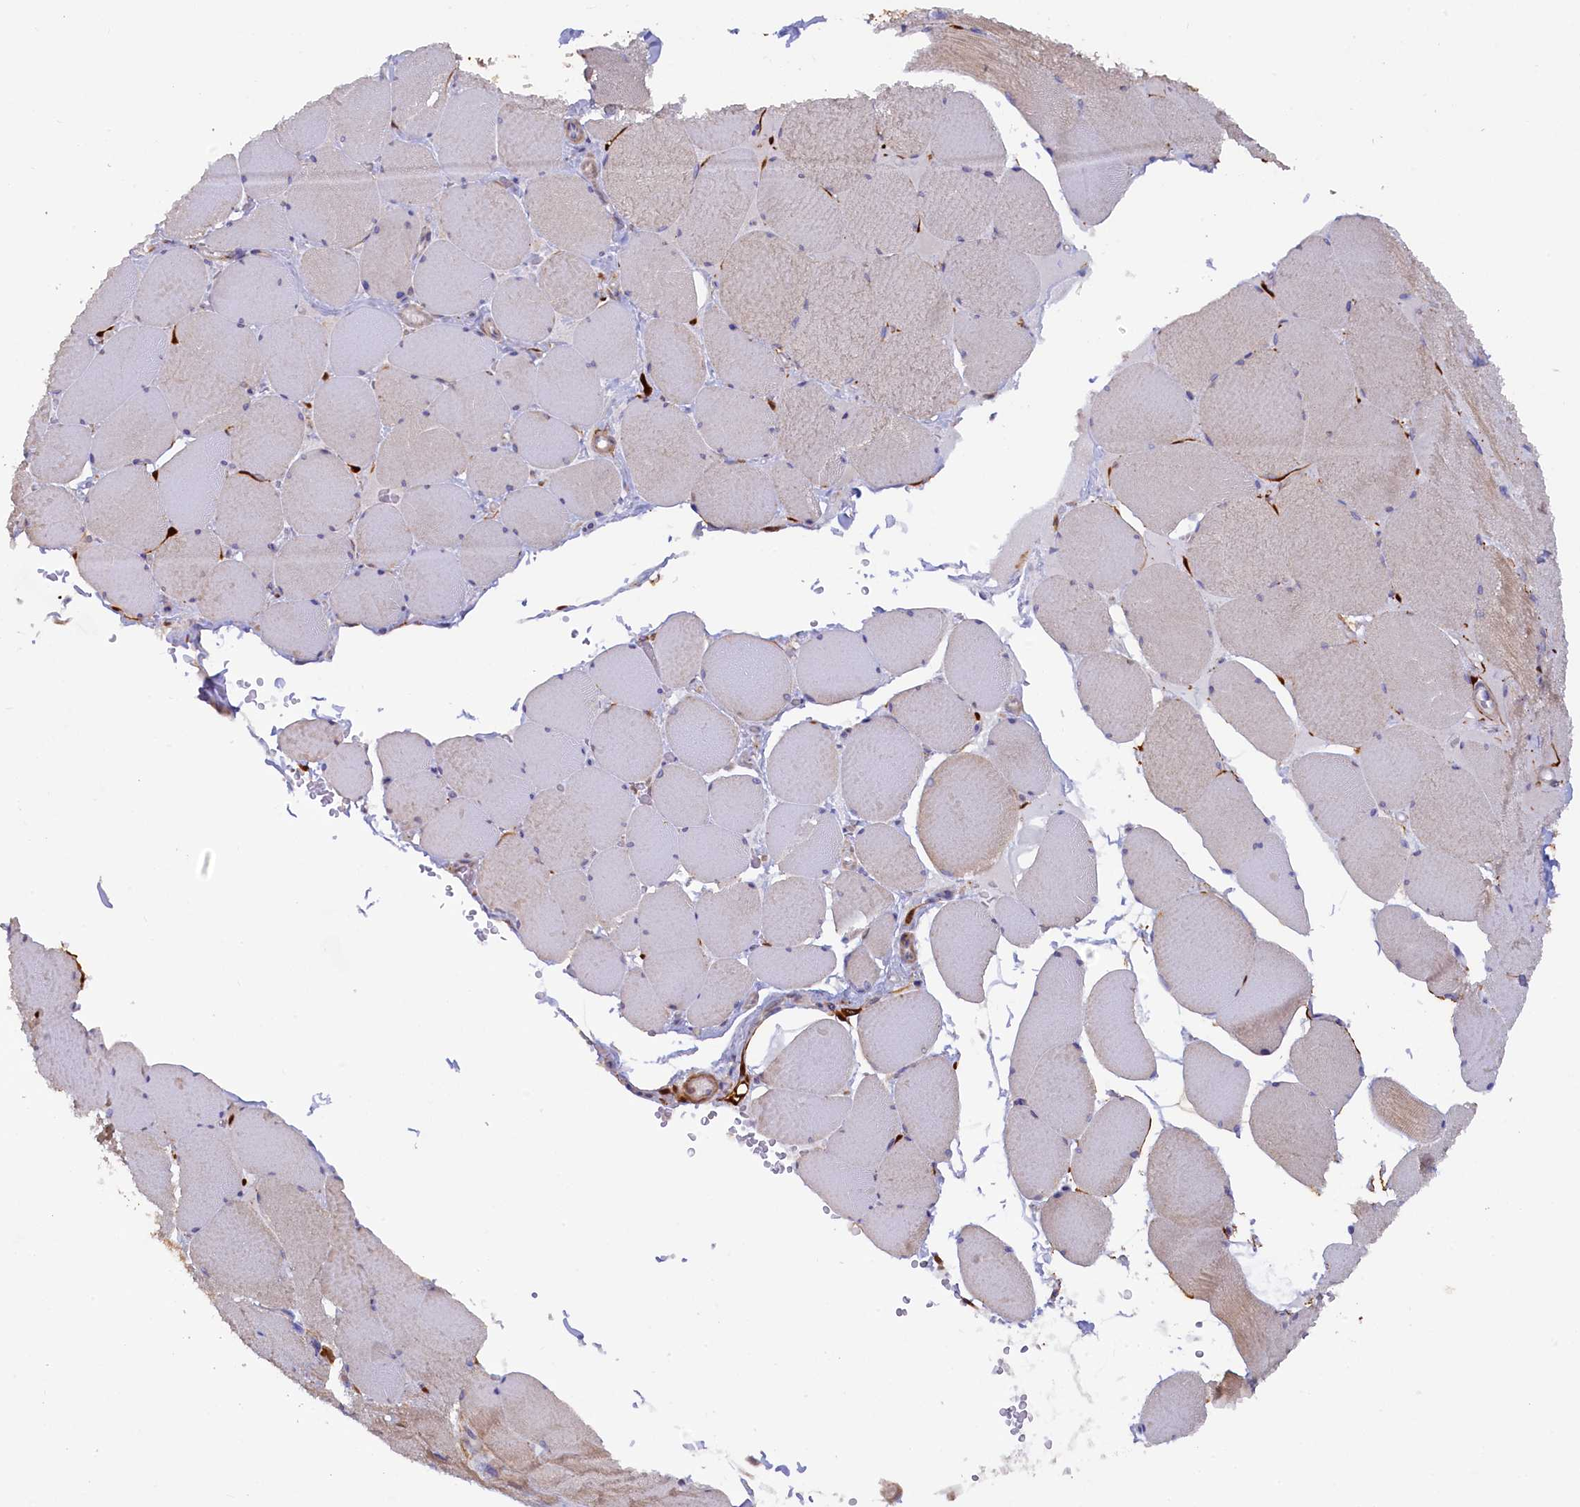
{"staining": {"intensity": "weak", "quantity": "<25%", "location": "cytoplasmic/membranous"}, "tissue": "skeletal muscle", "cell_type": "Myocytes", "image_type": "normal", "snomed": [{"axis": "morphology", "description": "Normal tissue, NOS"}, {"axis": "topography", "description": "Skeletal muscle"}, {"axis": "topography", "description": "Head-Neck"}], "caption": "The immunohistochemistry micrograph has no significant staining in myocytes of skeletal muscle.", "gene": "POGLUT3", "patient": {"sex": "male", "age": 66}}